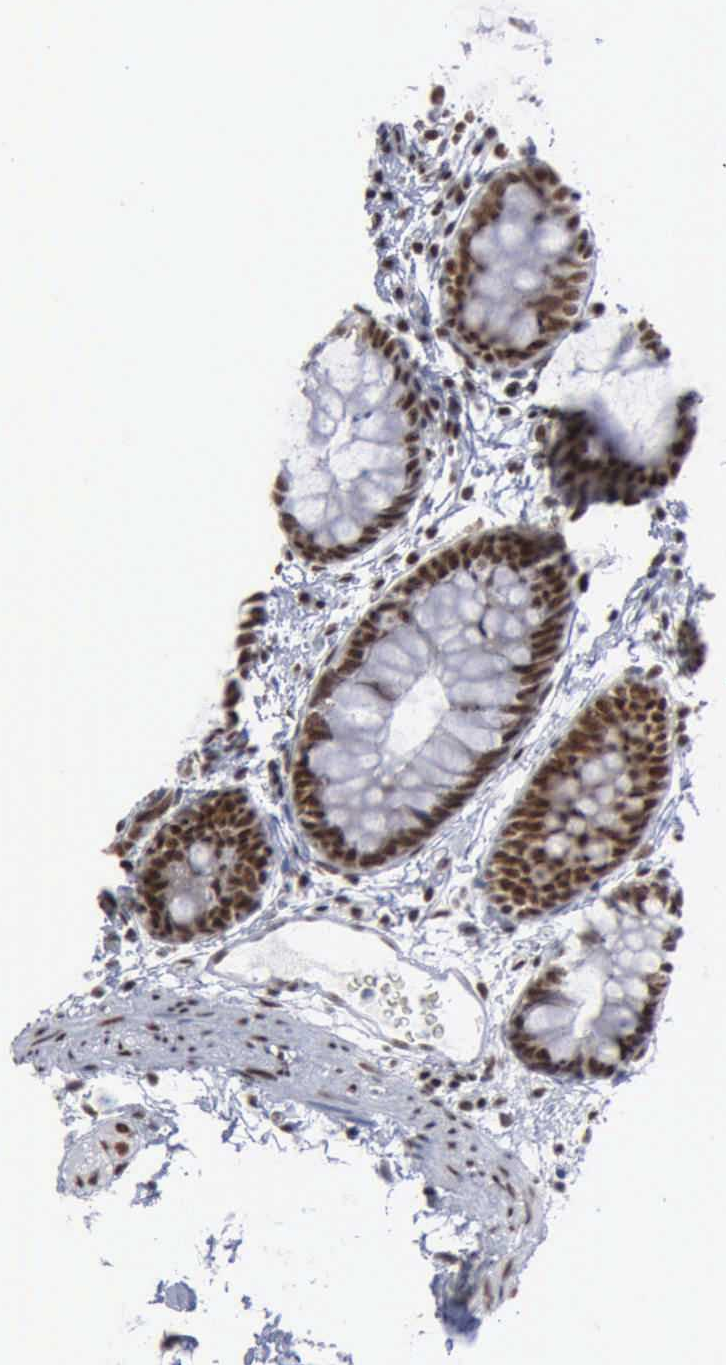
{"staining": {"intensity": "moderate", "quantity": ">75%", "location": "nuclear"}, "tissue": "colon", "cell_type": "Endothelial cells", "image_type": "normal", "snomed": [{"axis": "morphology", "description": "Normal tissue, NOS"}, {"axis": "topography", "description": "Smooth muscle"}, {"axis": "topography", "description": "Colon"}], "caption": "Protein expression analysis of normal colon reveals moderate nuclear positivity in about >75% of endothelial cells.", "gene": "XPA", "patient": {"sex": "male", "age": 67}}